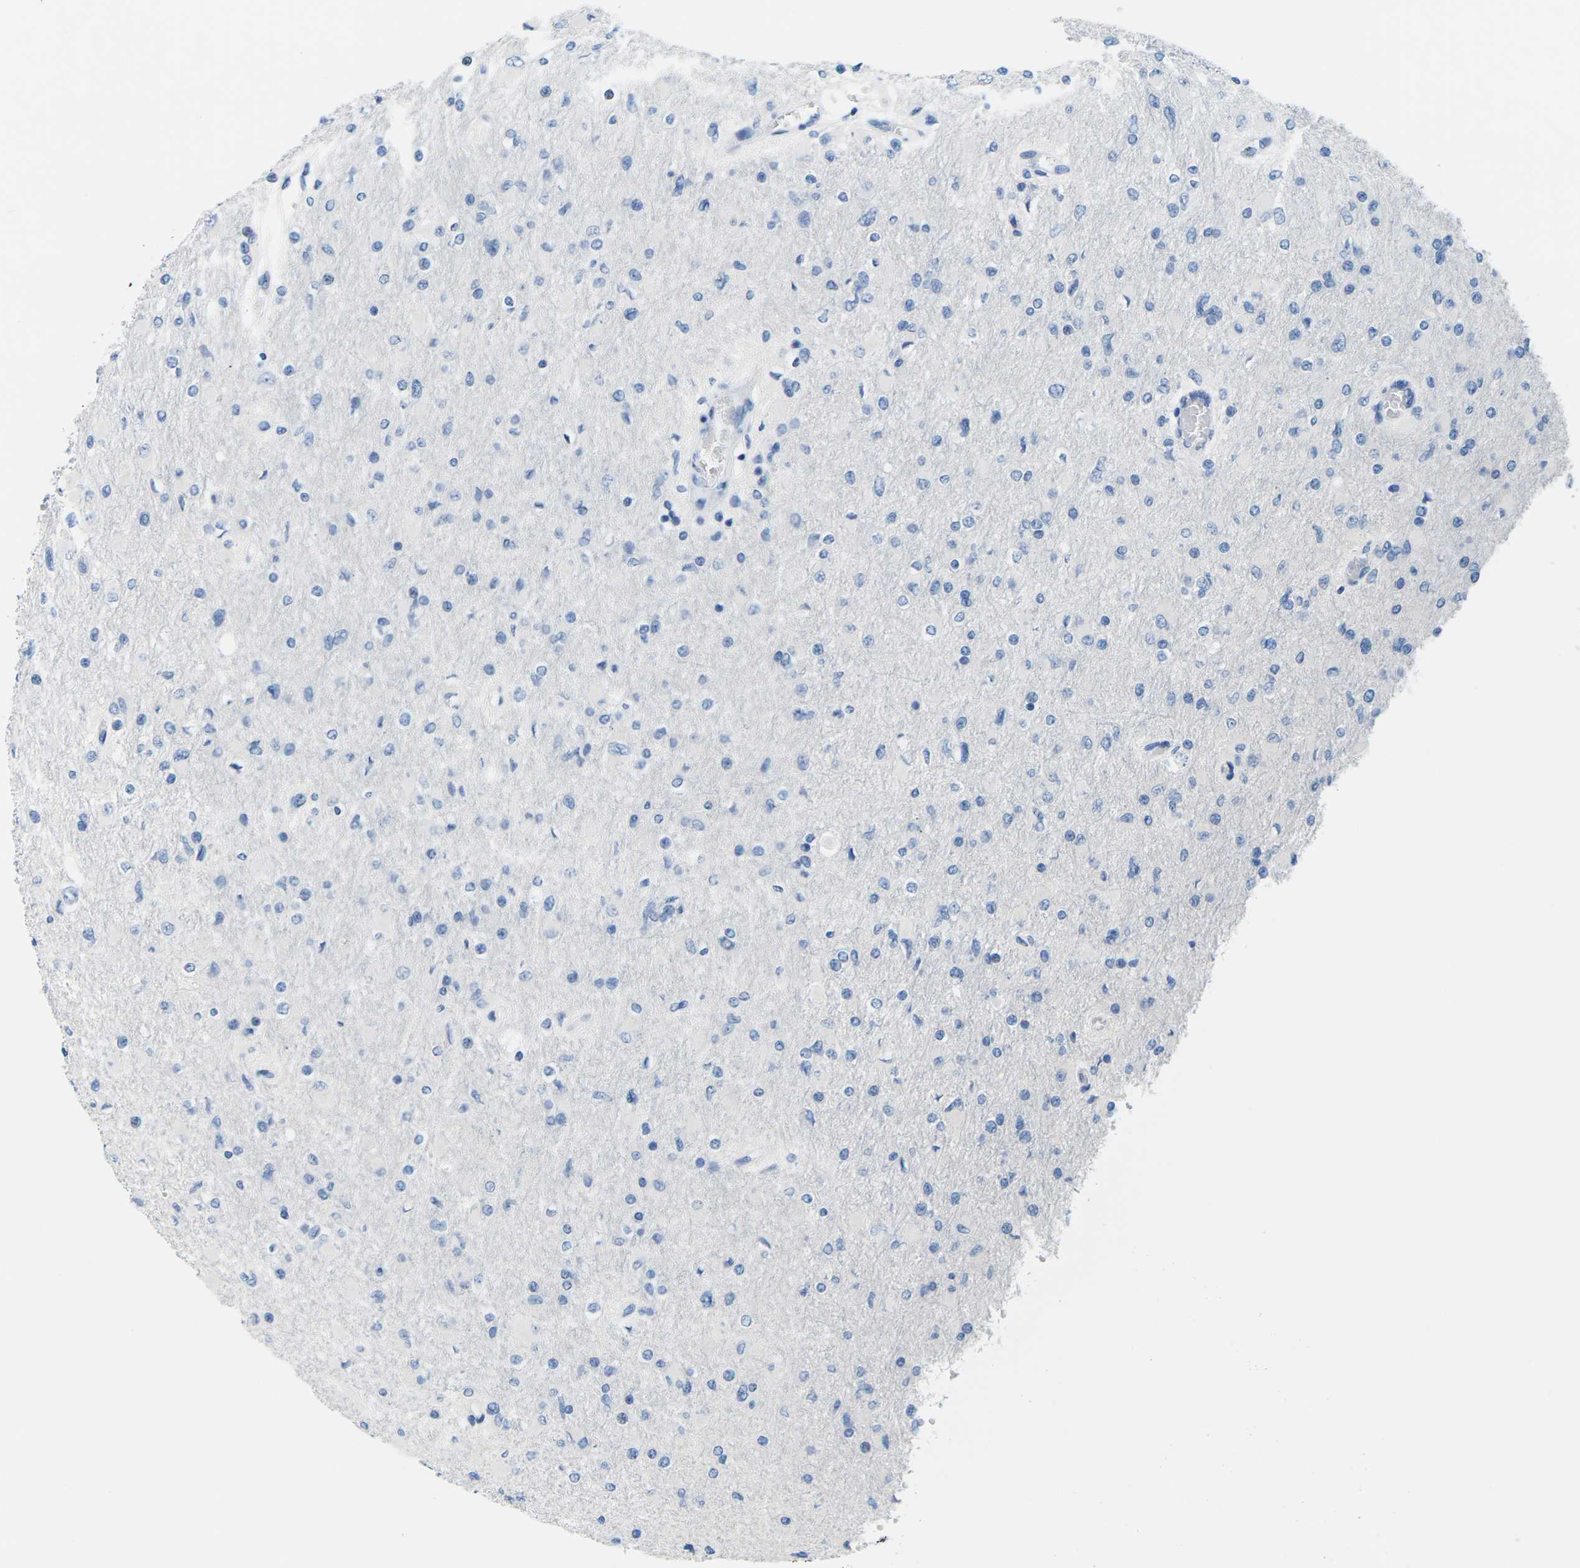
{"staining": {"intensity": "negative", "quantity": "none", "location": "none"}, "tissue": "glioma", "cell_type": "Tumor cells", "image_type": "cancer", "snomed": [{"axis": "morphology", "description": "Glioma, malignant, High grade"}, {"axis": "topography", "description": "Cerebral cortex"}], "caption": "Image shows no protein positivity in tumor cells of glioma tissue.", "gene": "SLC12A1", "patient": {"sex": "female", "age": 36}}